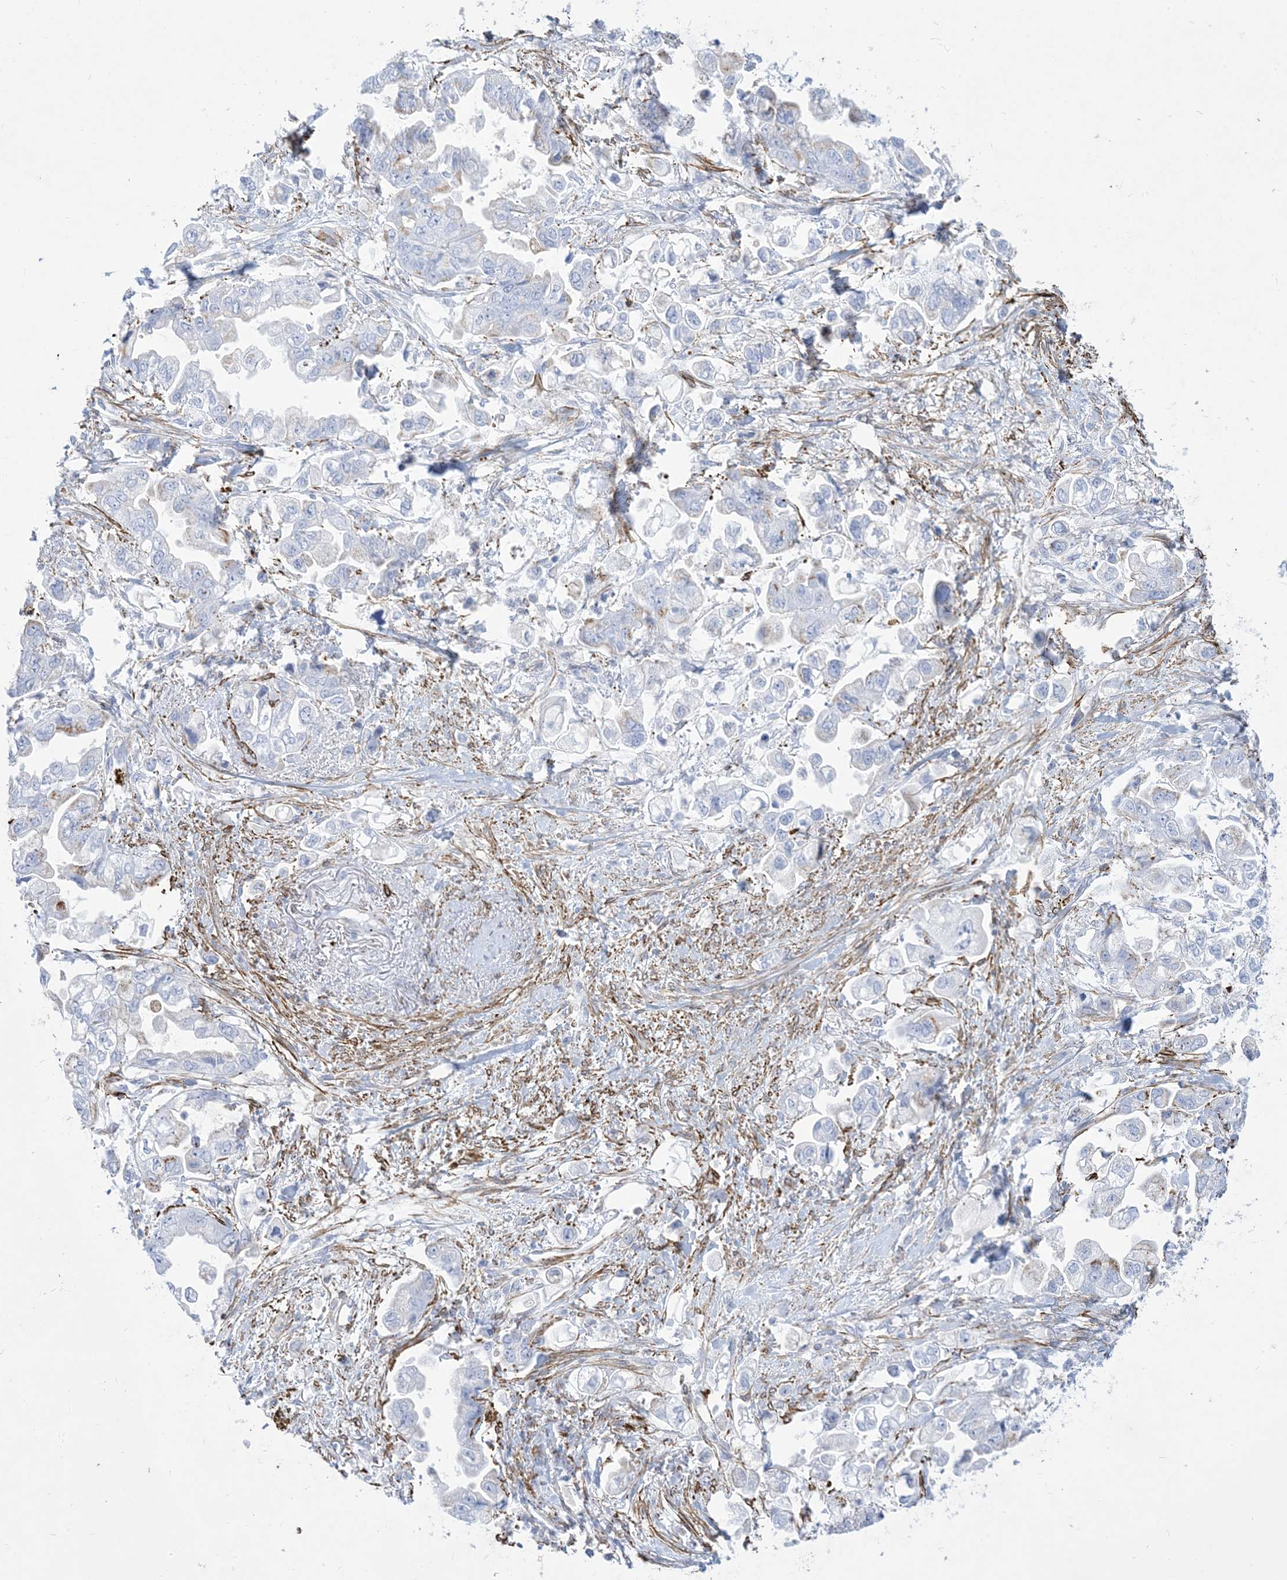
{"staining": {"intensity": "negative", "quantity": "none", "location": "none"}, "tissue": "stomach cancer", "cell_type": "Tumor cells", "image_type": "cancer", "snomed": [{"axis": "morphology", "description": "Adenocarcinoma, NOS"}, {"axis": "topography", "description": "Stomach"}], "caption": "An immunohistochemistry micrograph of stomach adenocarcinoma is shown. There is no staining in tumor cells of stomach adenocarcinoma. The staining is performed using DAB brown chromogen with nuclei counter-stained in using hematoxylin.", "gene": "B3GNT7", "patient": {"sex": "male", "age": 62}}